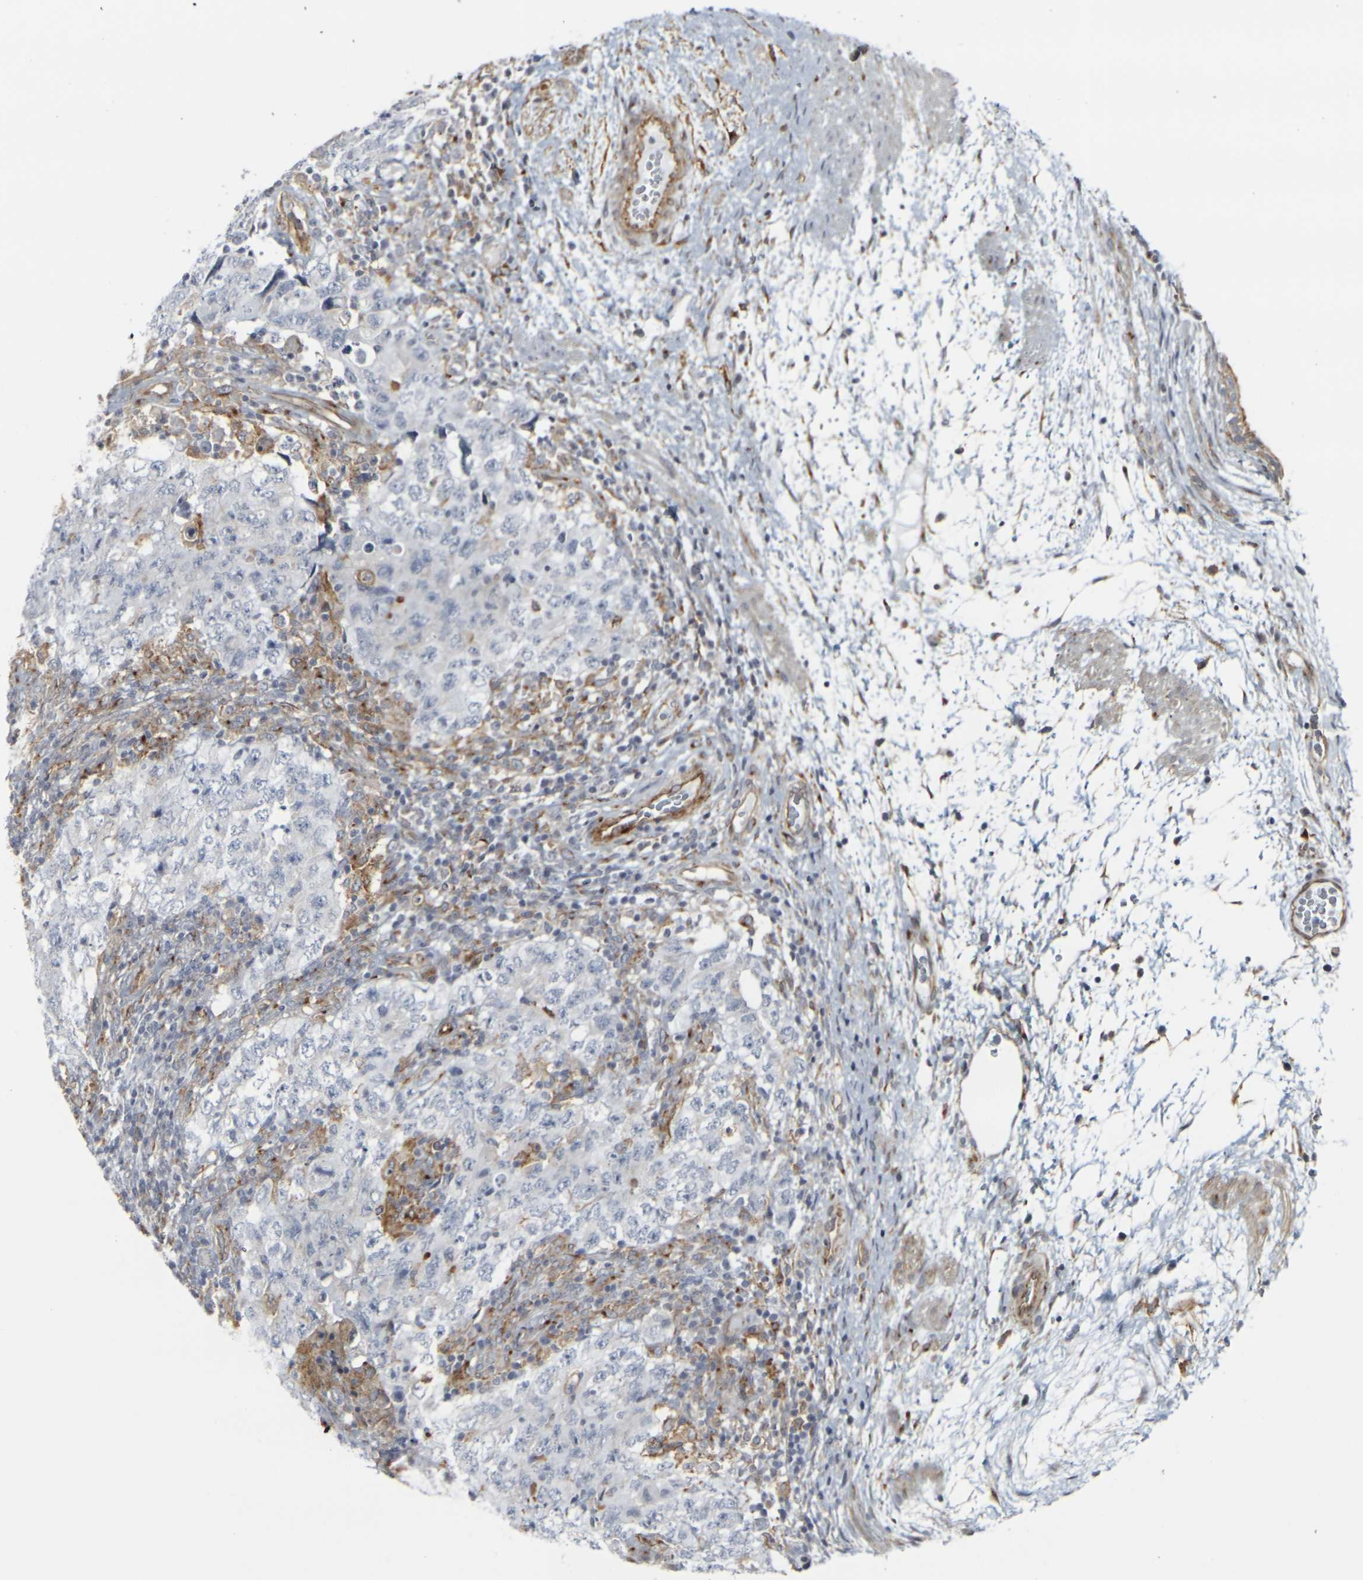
{"staining": {"intensity": "negative", "quantity": "none", "location": "none"}, "tissue": "testis cancer", "cell_type": "Tumor cells", "image_type": "cancer", "snomed": [{"axis": "morphology", "description": "Carcinoma, Embryonal, NOS"}, {"axis": "topography", "description": "Testis"}], "caption": "Tumor cells are negative for protein expression in human embryonal carcinoma (testis).", "gene": "MYOF", "patient": {"sex": "male", "age": 26}}